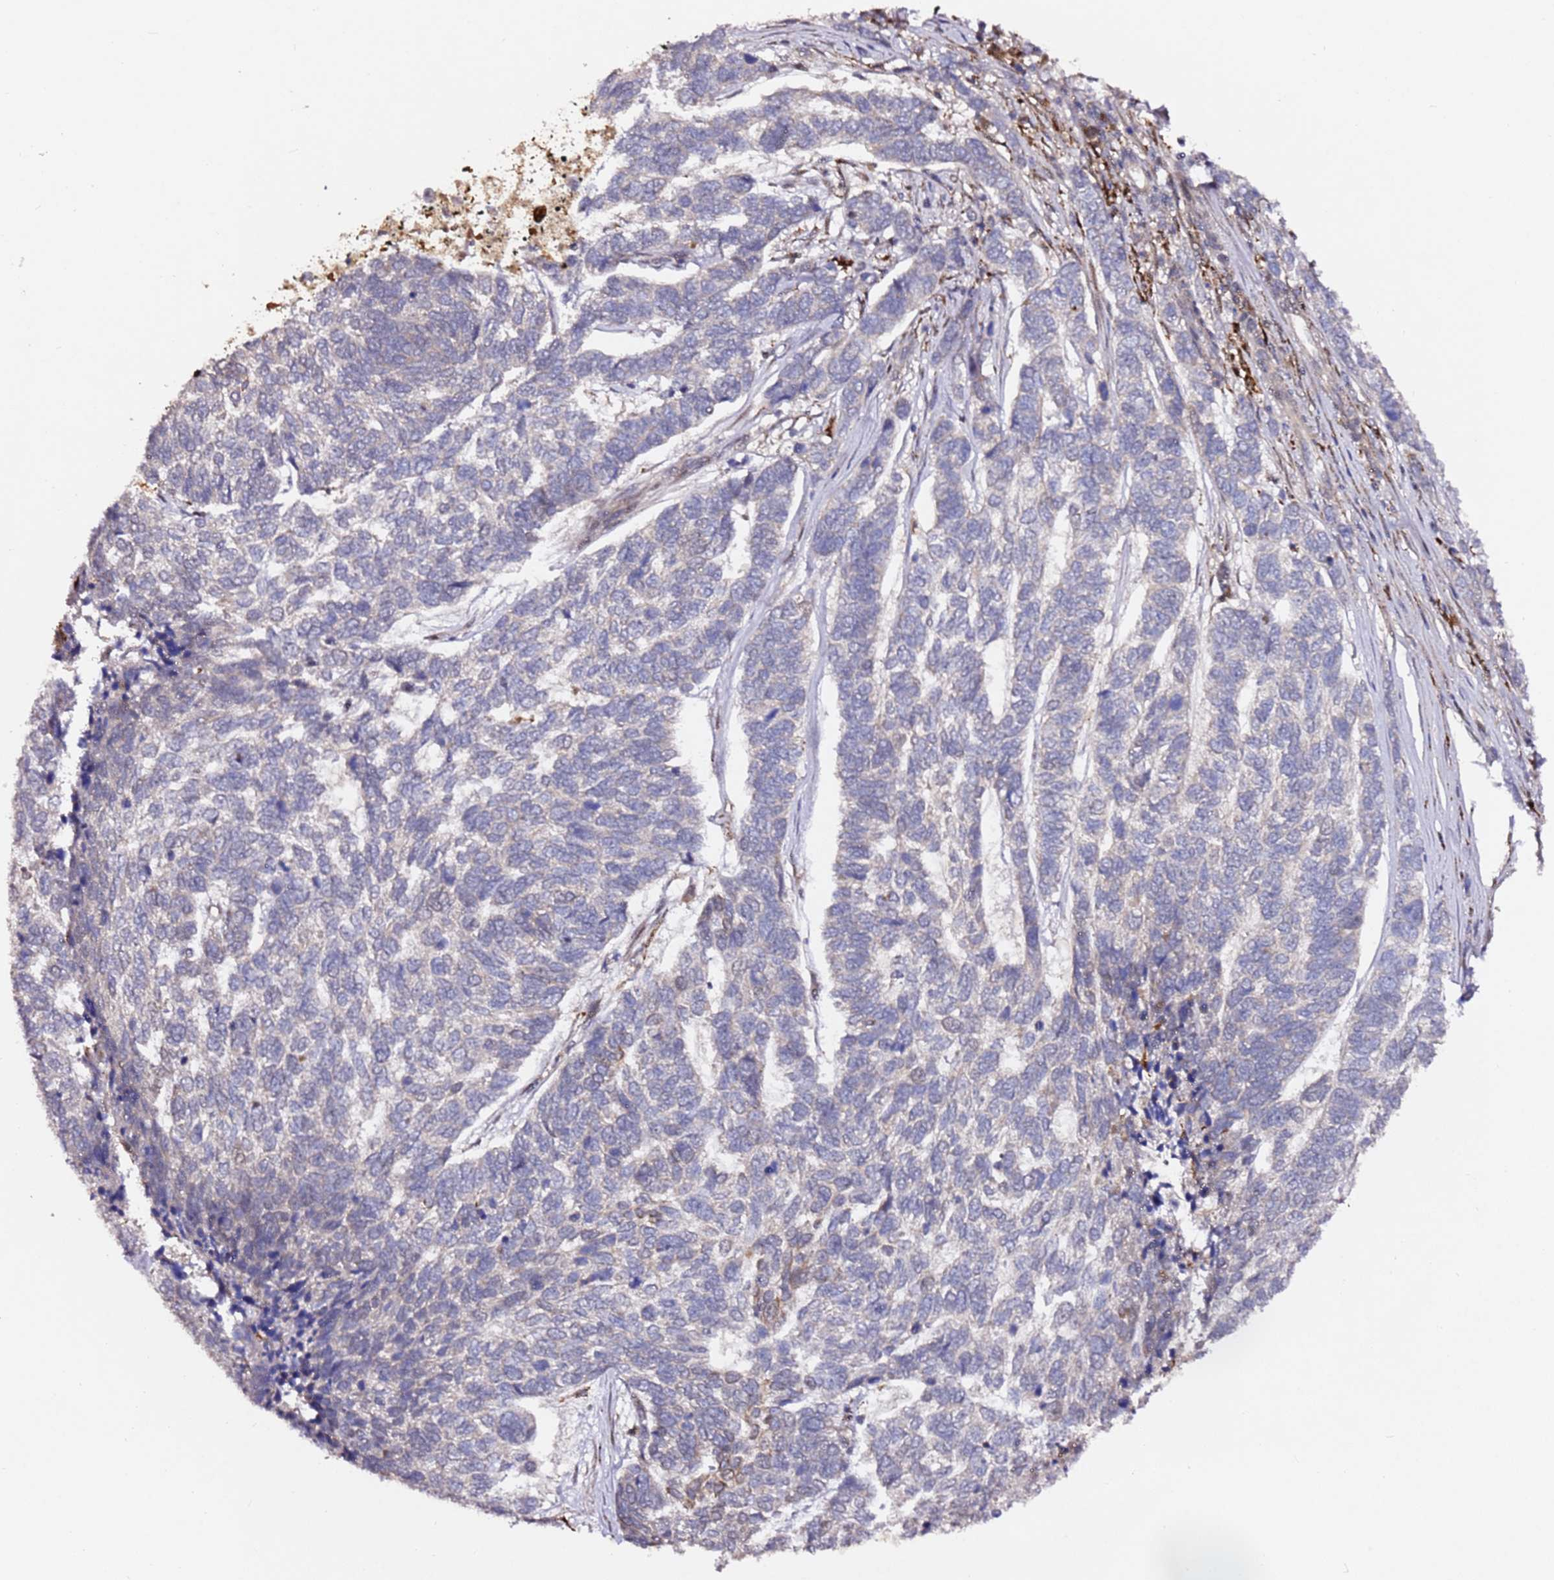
{"staining": {"intensity": "negative", "quantity": "none", "location": "none"}, "tissue": "skin cancer", "cell_type": "Tumor cells", "image_type": "cancer", "snomed": [{"axis": "morphology", "description": "Basal cell carcinoma"}, {"axis": "topography", "description": "Skin"}], "caption": "IHC histopathology image of neoplastic tissue: skin basal cell carcinoma stained with DAB shows no significant protein positivity in tumor cells. (DAB immunohistochemistry (IHC), high magnification).", "gene": "ALG11", "patient": {"sex": "female", "age": 65}}